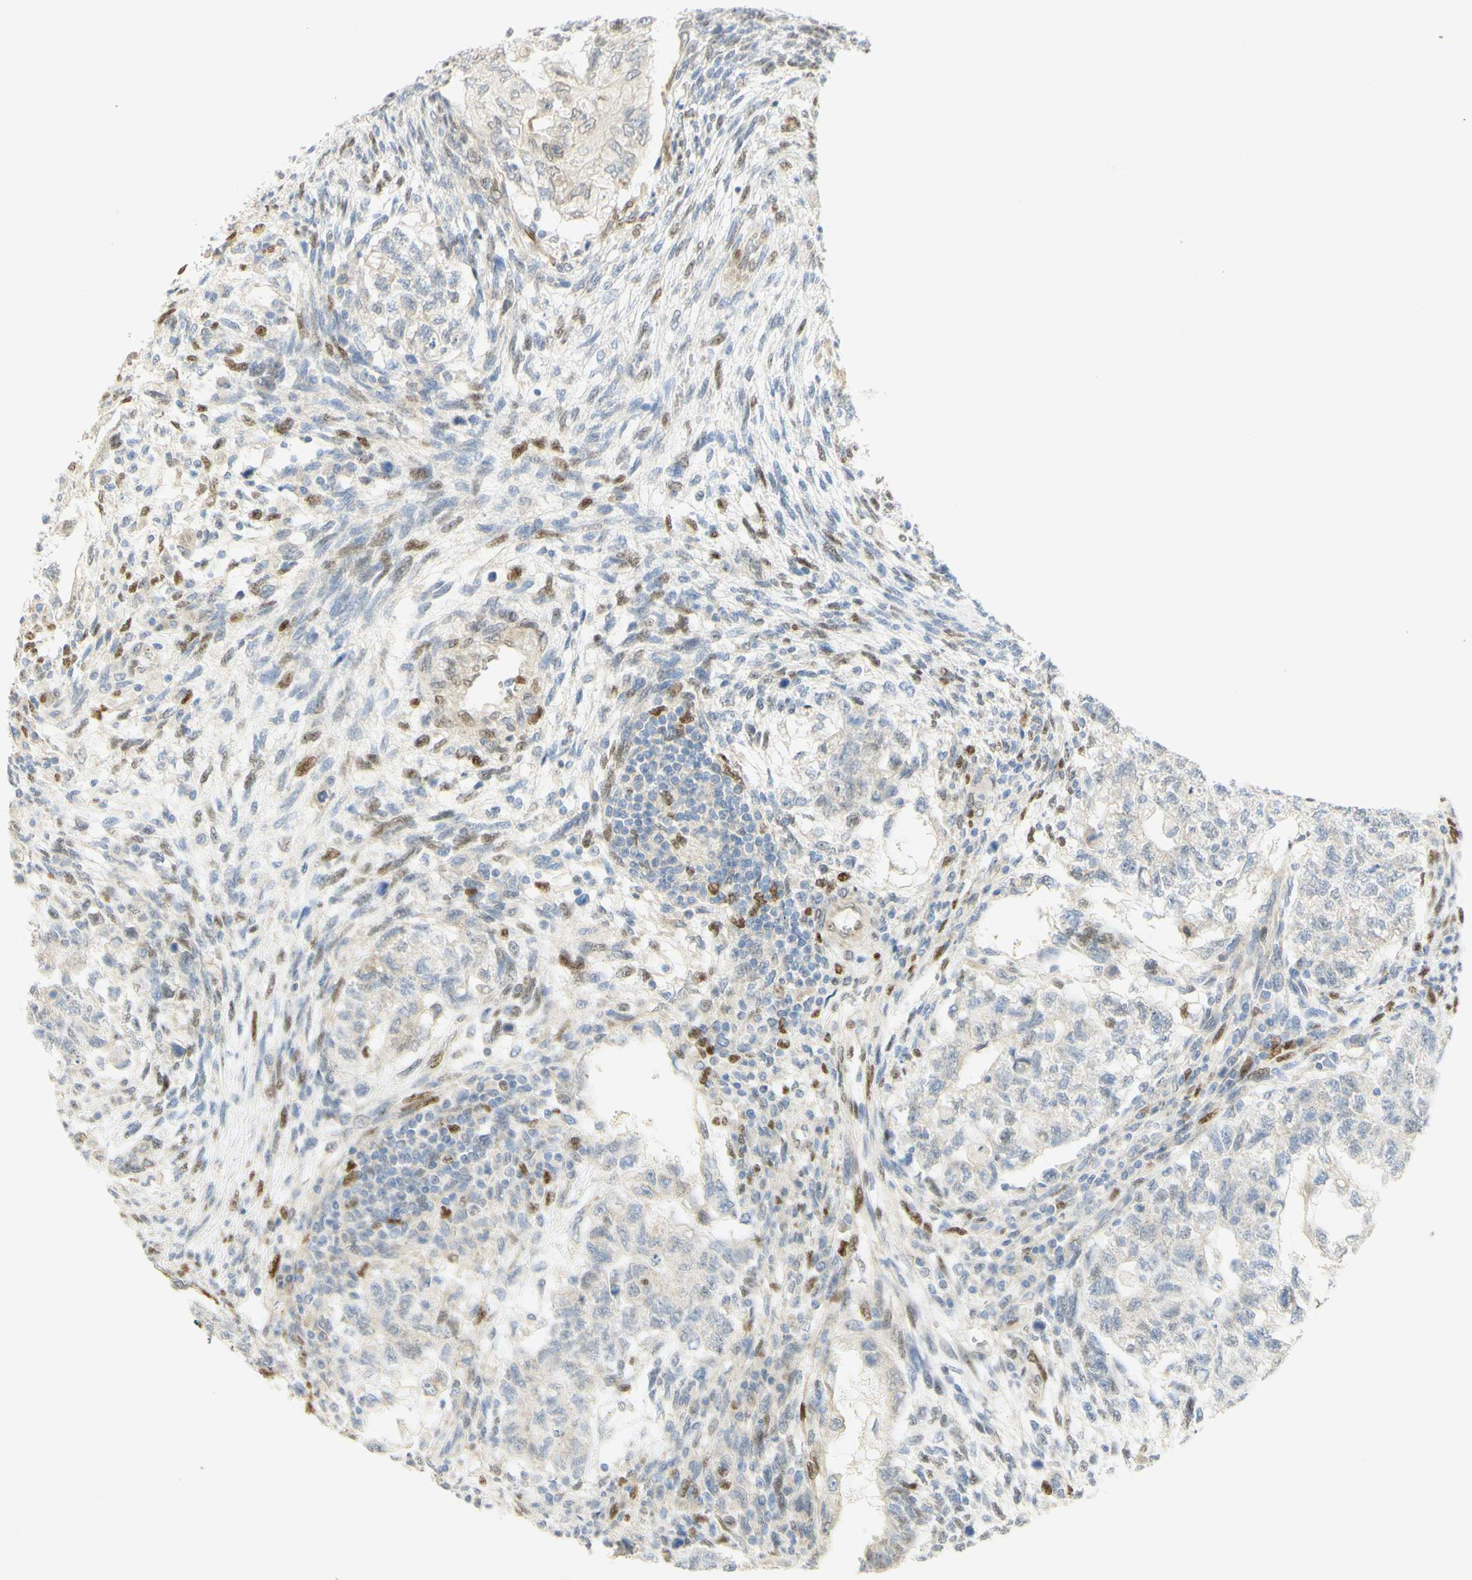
{"staining": {"intensity": "negative", "quantity": "none", "location": "none"}, "tissue": "testis cancer", "cell_type": "Tumor cells", "image_type": "cancer", "snomed": [{"axis": "morphology", "description": "Normal tissue, NOS"}, {"axis": "morphology", "description": "Carcinoma, Embryonal, NOS"}, {"axis": "topography", "description": "Testis"}], "caption": "Immunohistochemistry (IHC) of human testis cancer (embryonal carcinoma) exhibits no positivity in tumor cells. (DAB immunohistochemistry, high magnification).", "gene": "E2F1", "patient": {"sex": "male", "age": 36}}